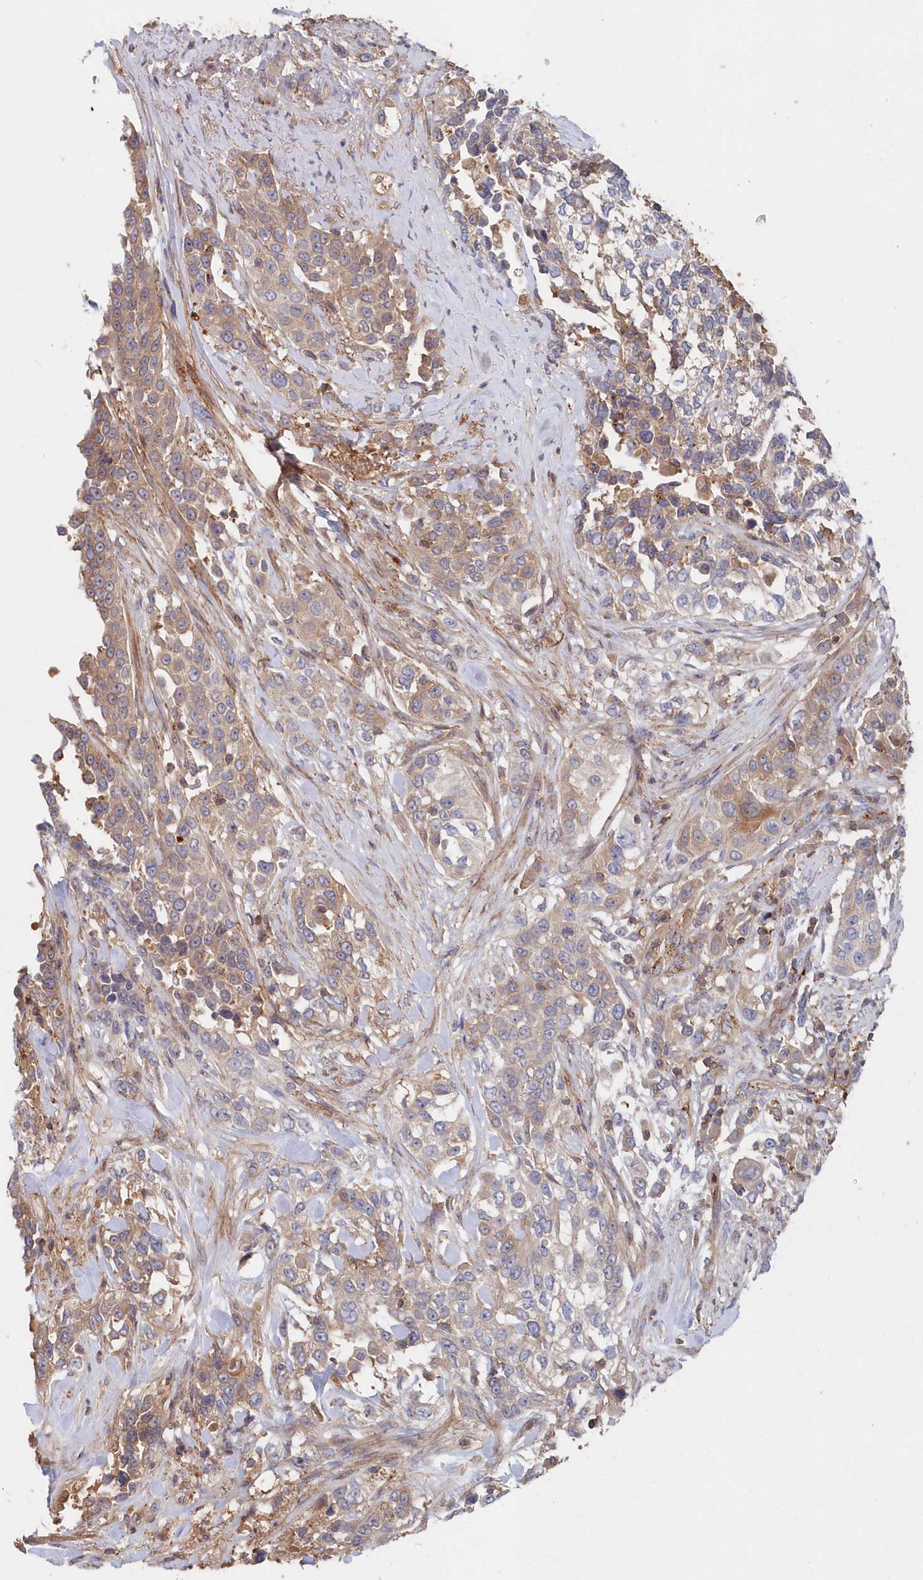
{"staining": {"intensity": "weak", "quantity": "25%-75%", "location": "cytoplasmic/membranous"}, "tissue": "urothelial cancer", "cell_type": "Tumor cells", "image_type": "cancer", "snomed": [{"axis": "morphology", "description": "Urothelial carcinoma, High grade"}, {"axis": "topography", "description": "Urinary bladder"}], "caption": "This photomicrograph reveals urothelial cancer stained with immunohistochemistry (IHC) to label a protein in brown. The cytoplasmic/membranous of tumor cells show weak positivity for the protein. Nuclei are counter-stained blue.", "gene": "ABHD14B", "patient": {"sex": "female", "age": 80}}